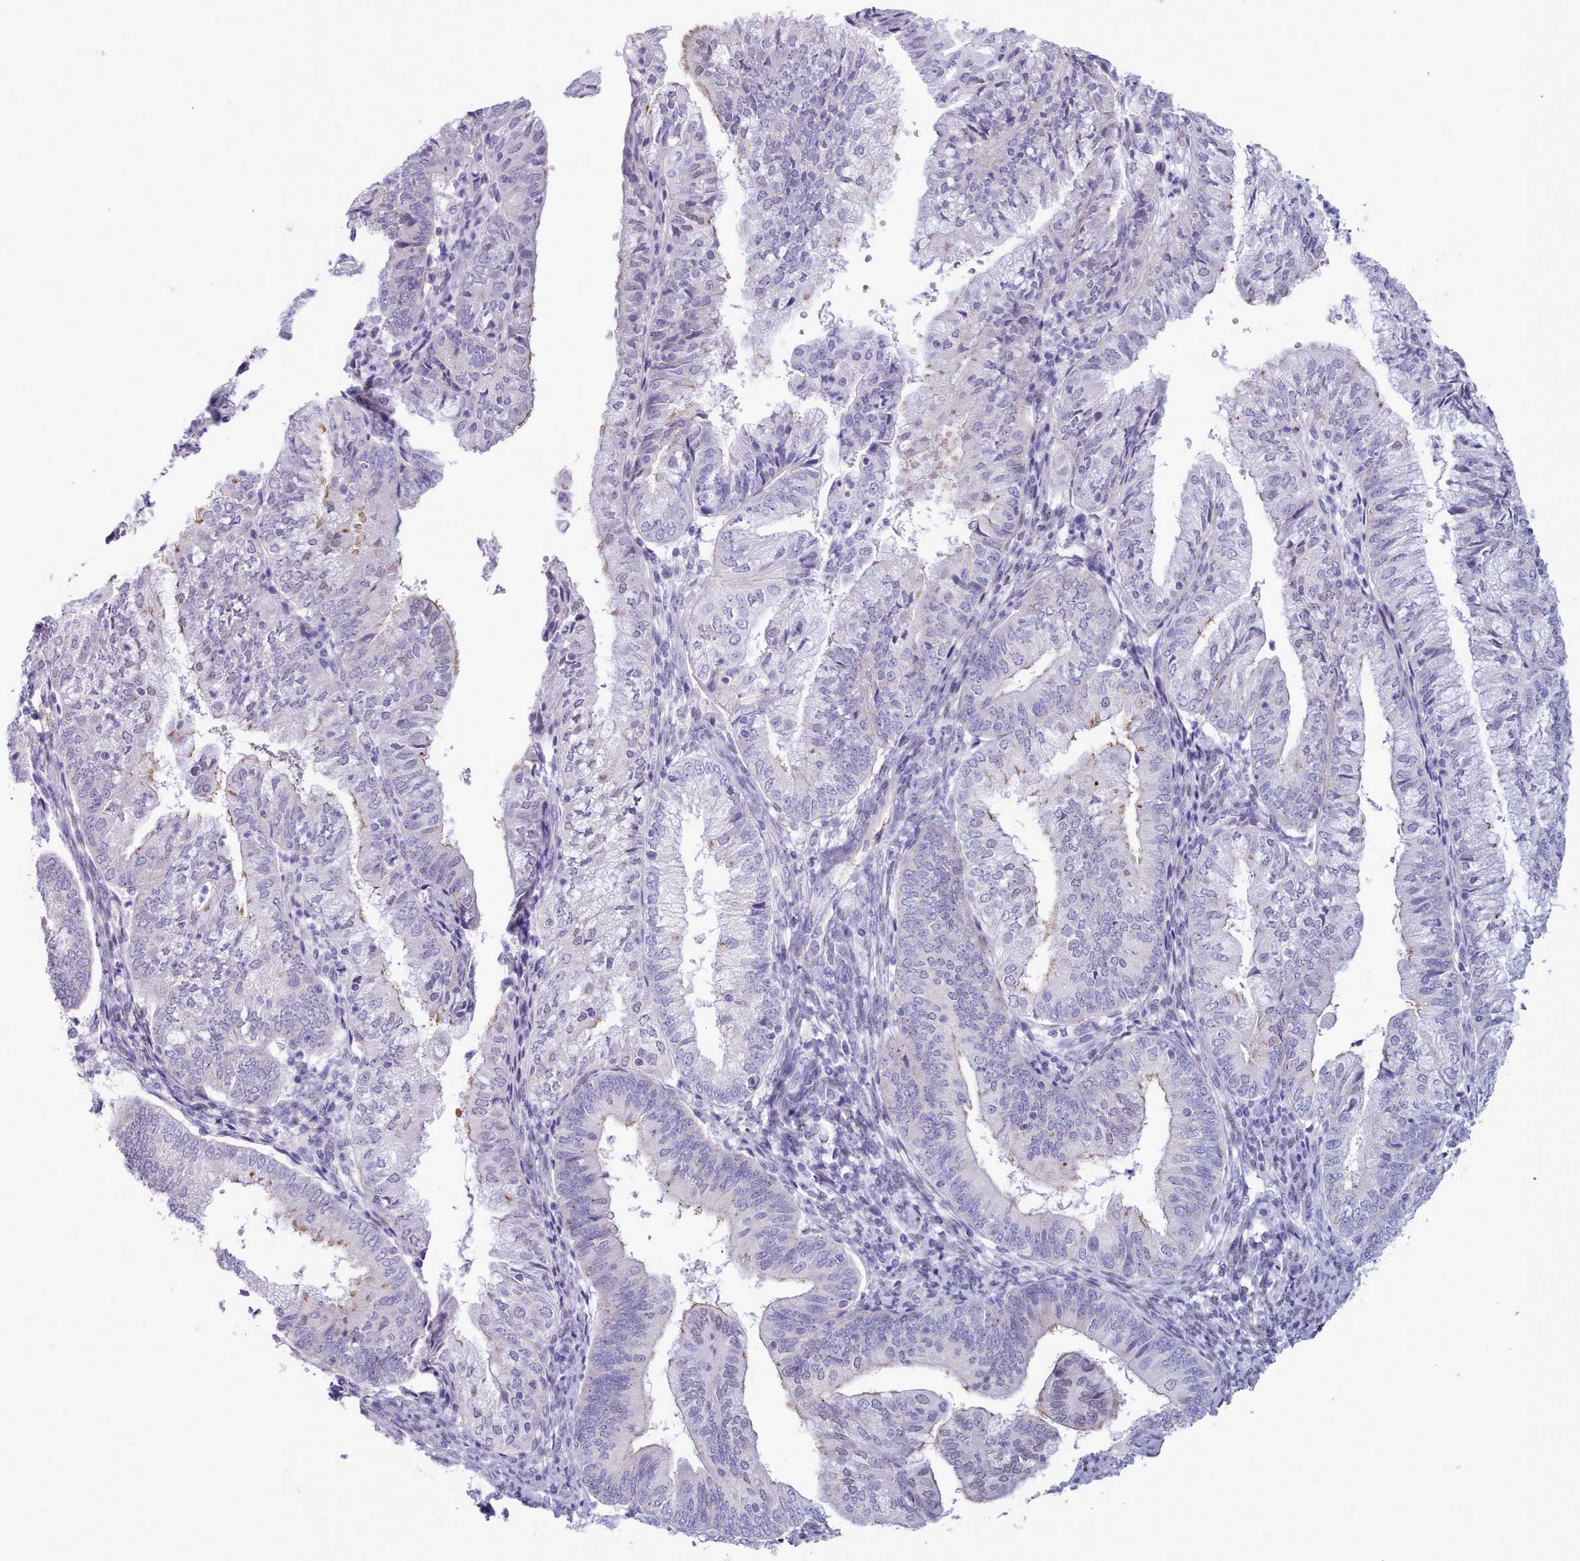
{"staining": {"intensity": "negative", "quantity": "none", "location": "none"}, "tissue": "endometrial cancer", "cell_type": "Tumor cells", "image_type": "cancer", "snomed": [{"axis": "morphology", "description": "Adenocarcinoma, NOS"}, {"axis": "topography", "description": "Endometrium"}], "caption": "Immunohistochemistry (IHC) of endometrial cancer (adenocarcinoma) demonstrates no expression in tumor cells.", "gene": "TMEM253", "patient": {"sex": "female", "age": 55}}